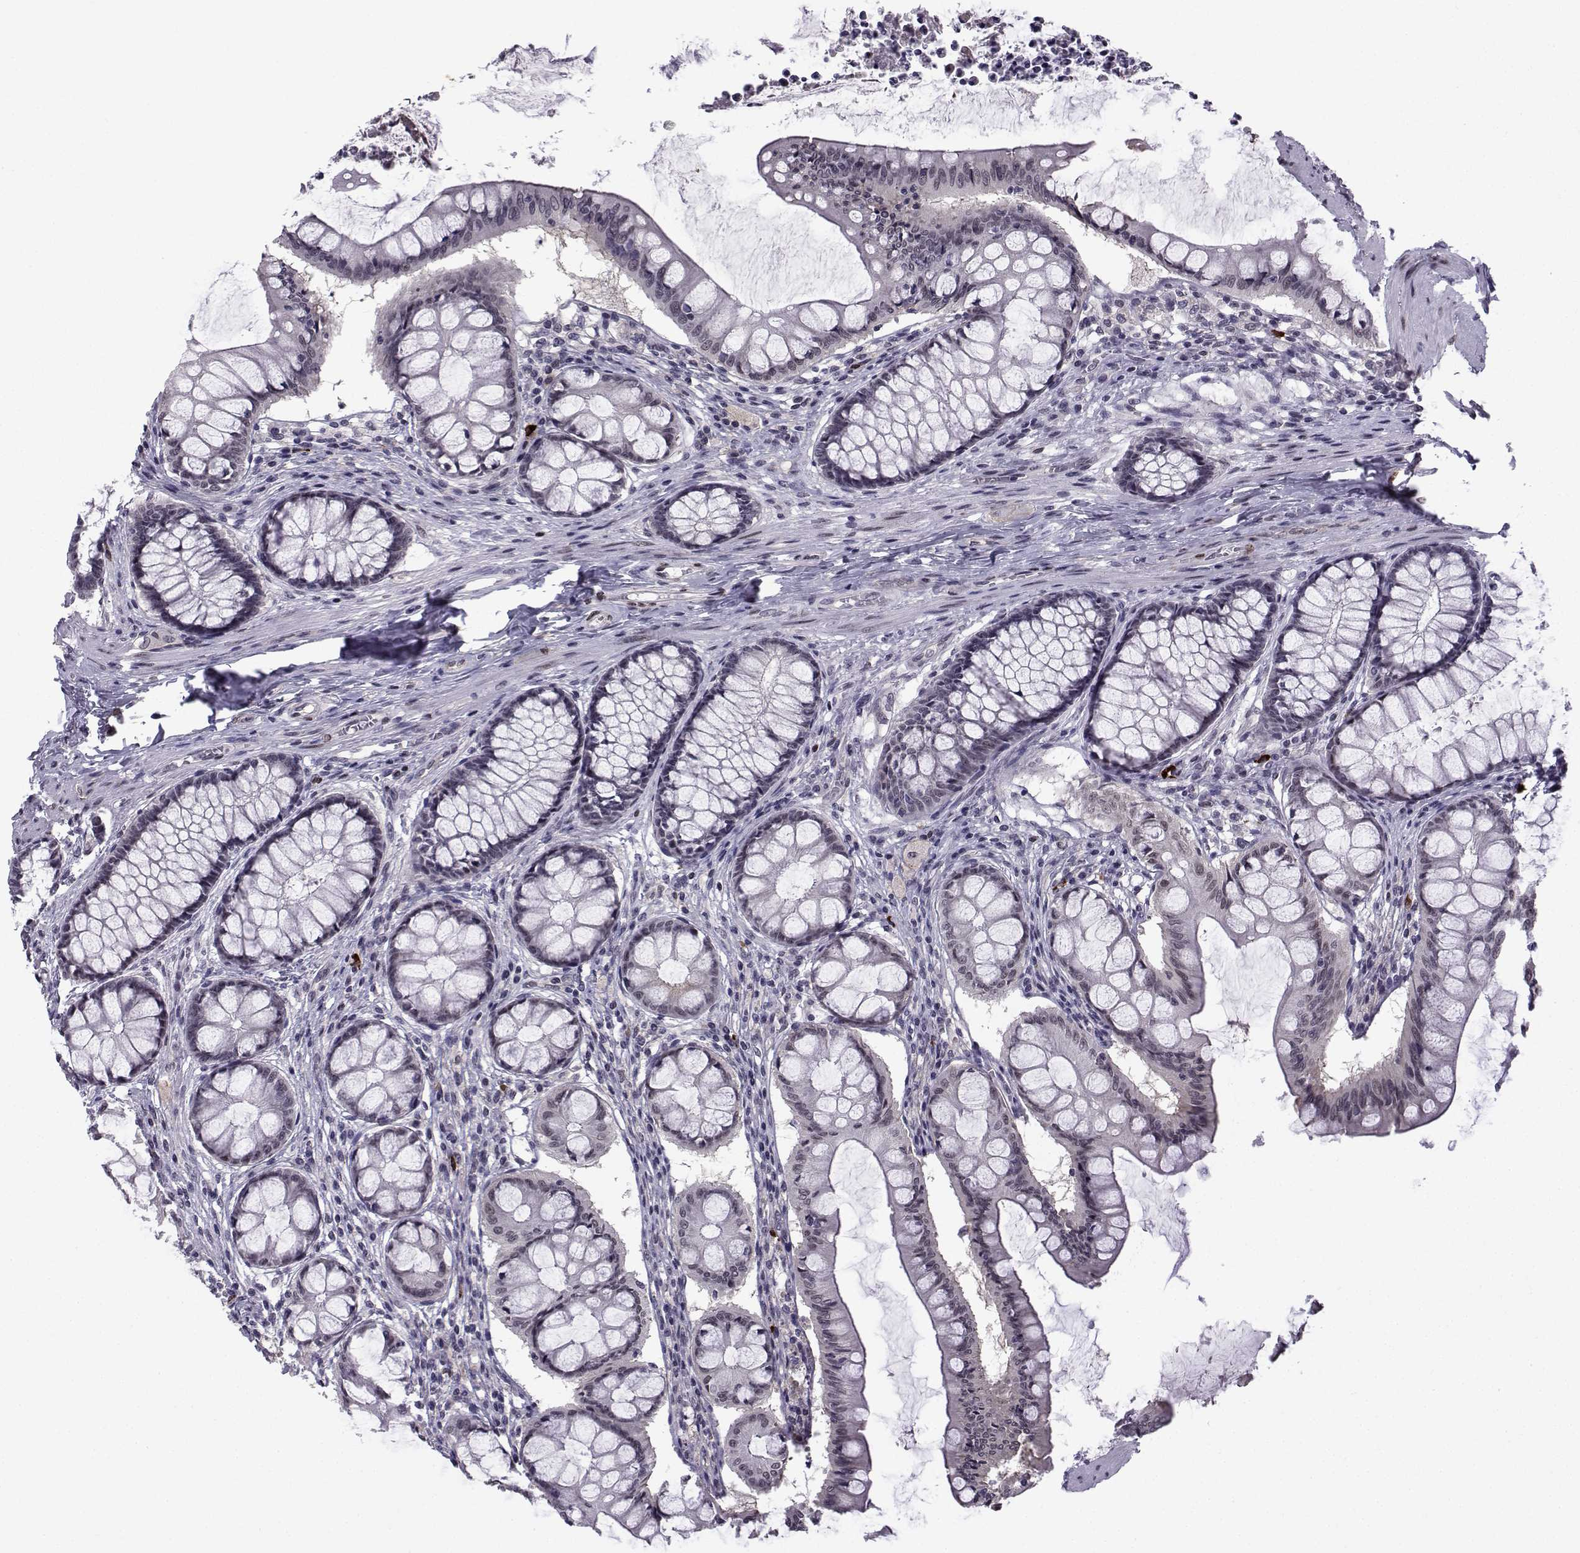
{"staining": {"intensity": "negative", "quantity": "none", "location": "none"}, "tissue": "colon", "cell_type": "Endothelial cells", "image_type": "normal", "snomed": [{"axis": "morphology", "description": "Normal tissue, NOS"}, {"axis": "topography", "description": "Colon"}], "caption": "The immunohistochemistry (IHC) histopathology image has no significant positivity in endothelial cells of colon. The staining was performed using DAB to visualize the protein expression in brown, while the nuclei were stained in blue with hematoxylin (Magnification: 20x).", "gene": "RBM24", "patient": {"sex": "female", "age": 65}}